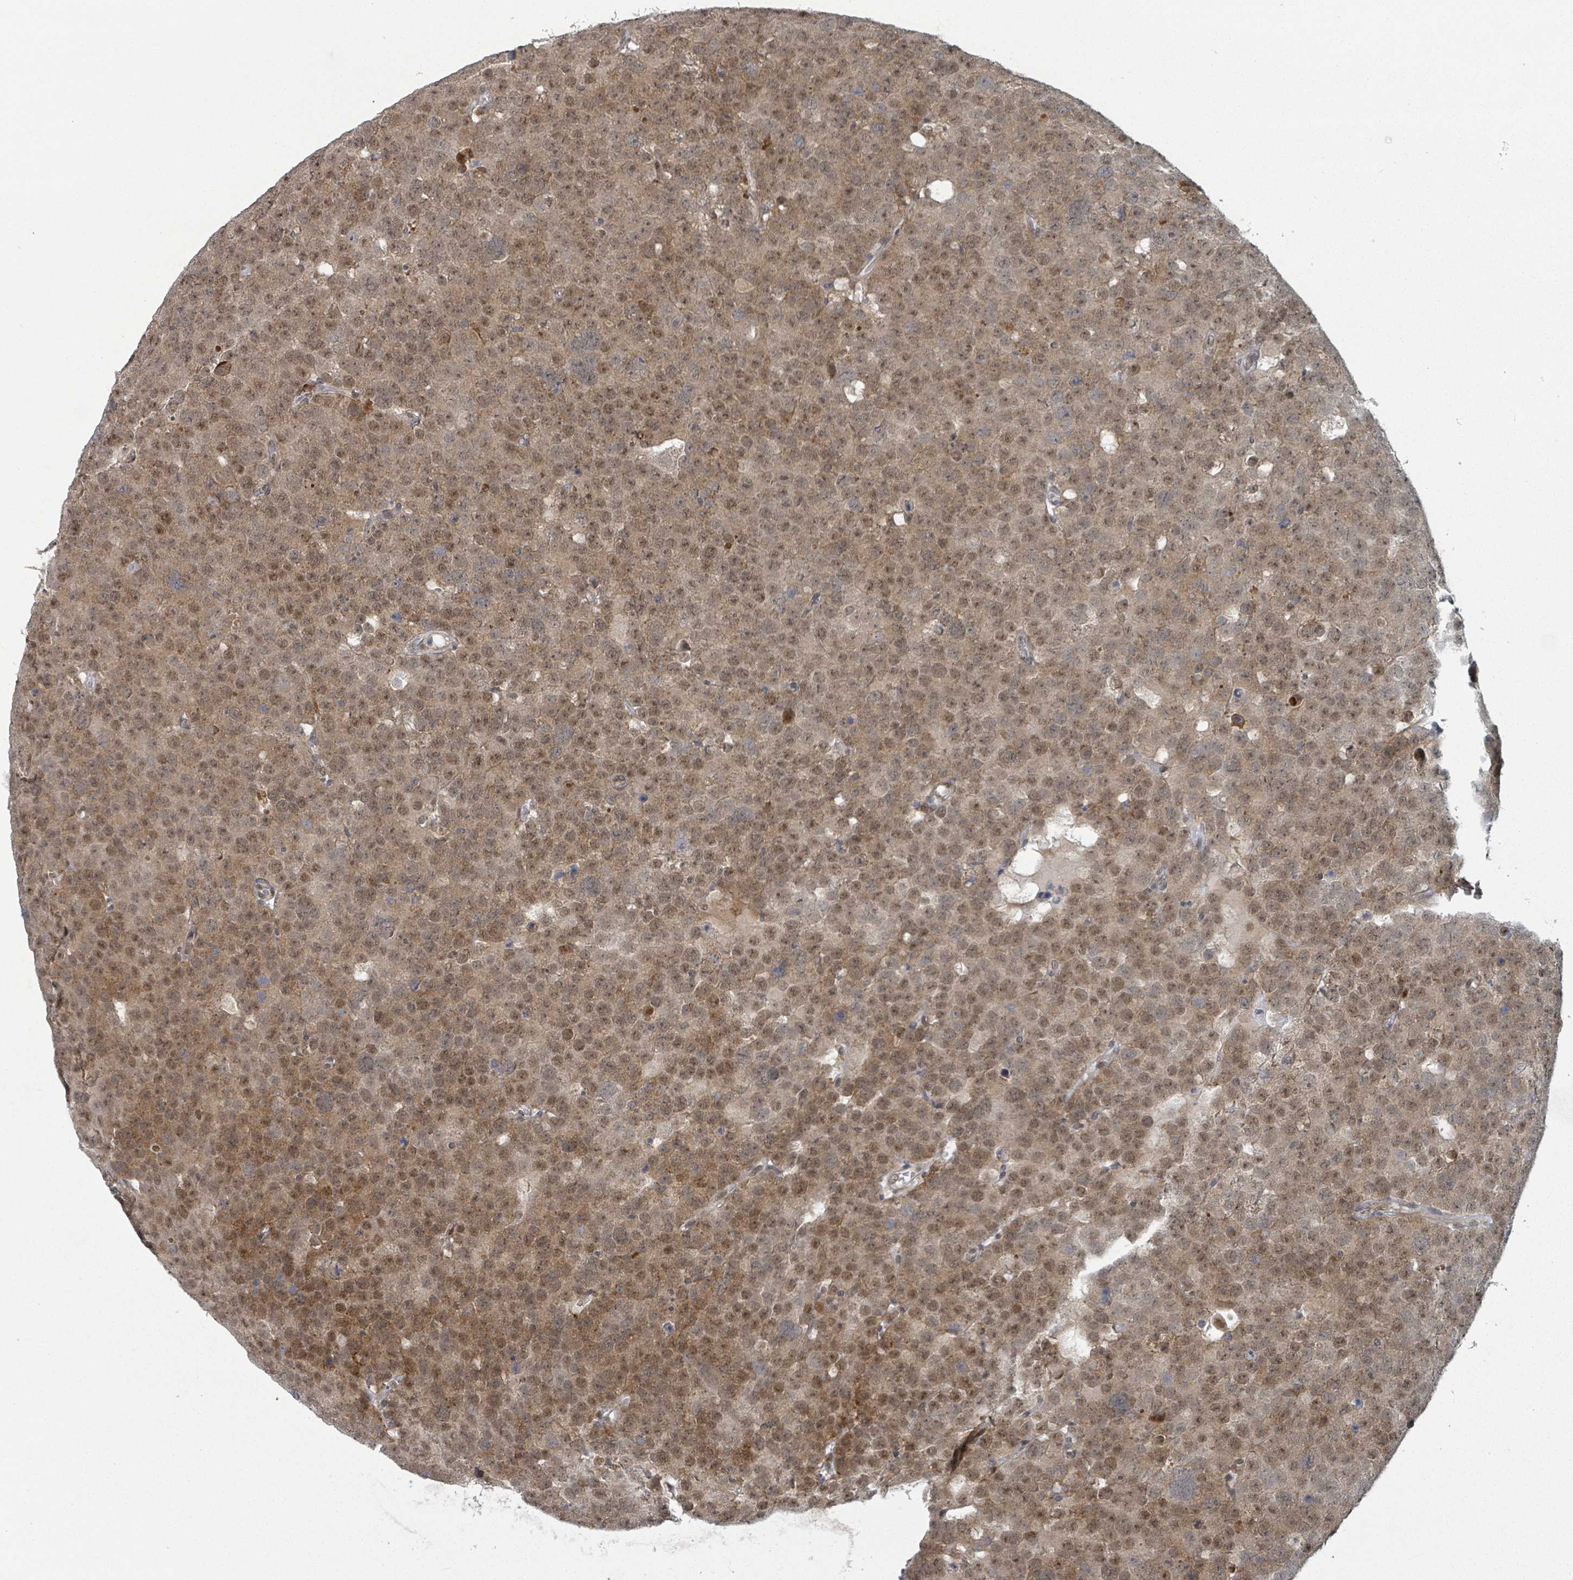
{"staining": {"intensity": "moderate", "quantity": ">75%", "location": "nuclear"}, "tissue": "testis cancer", "cell_type": "Tumor cells", "image_type": "cancer", "snomed": [{"axis": "morphology", "description": "Seminoma, NOS"}, {"axis": "topography", "description": "Testis"}], "caption": "Immunohistochemistry (IHC) (DAB (3,3'-diaminobenzidine)) staining of human testis seminoma displays moderate nuclear protein staining in about >75% of tumor cells.", "gene": "GTF3C1", "patient": {"sex": "male", "age": 71}}